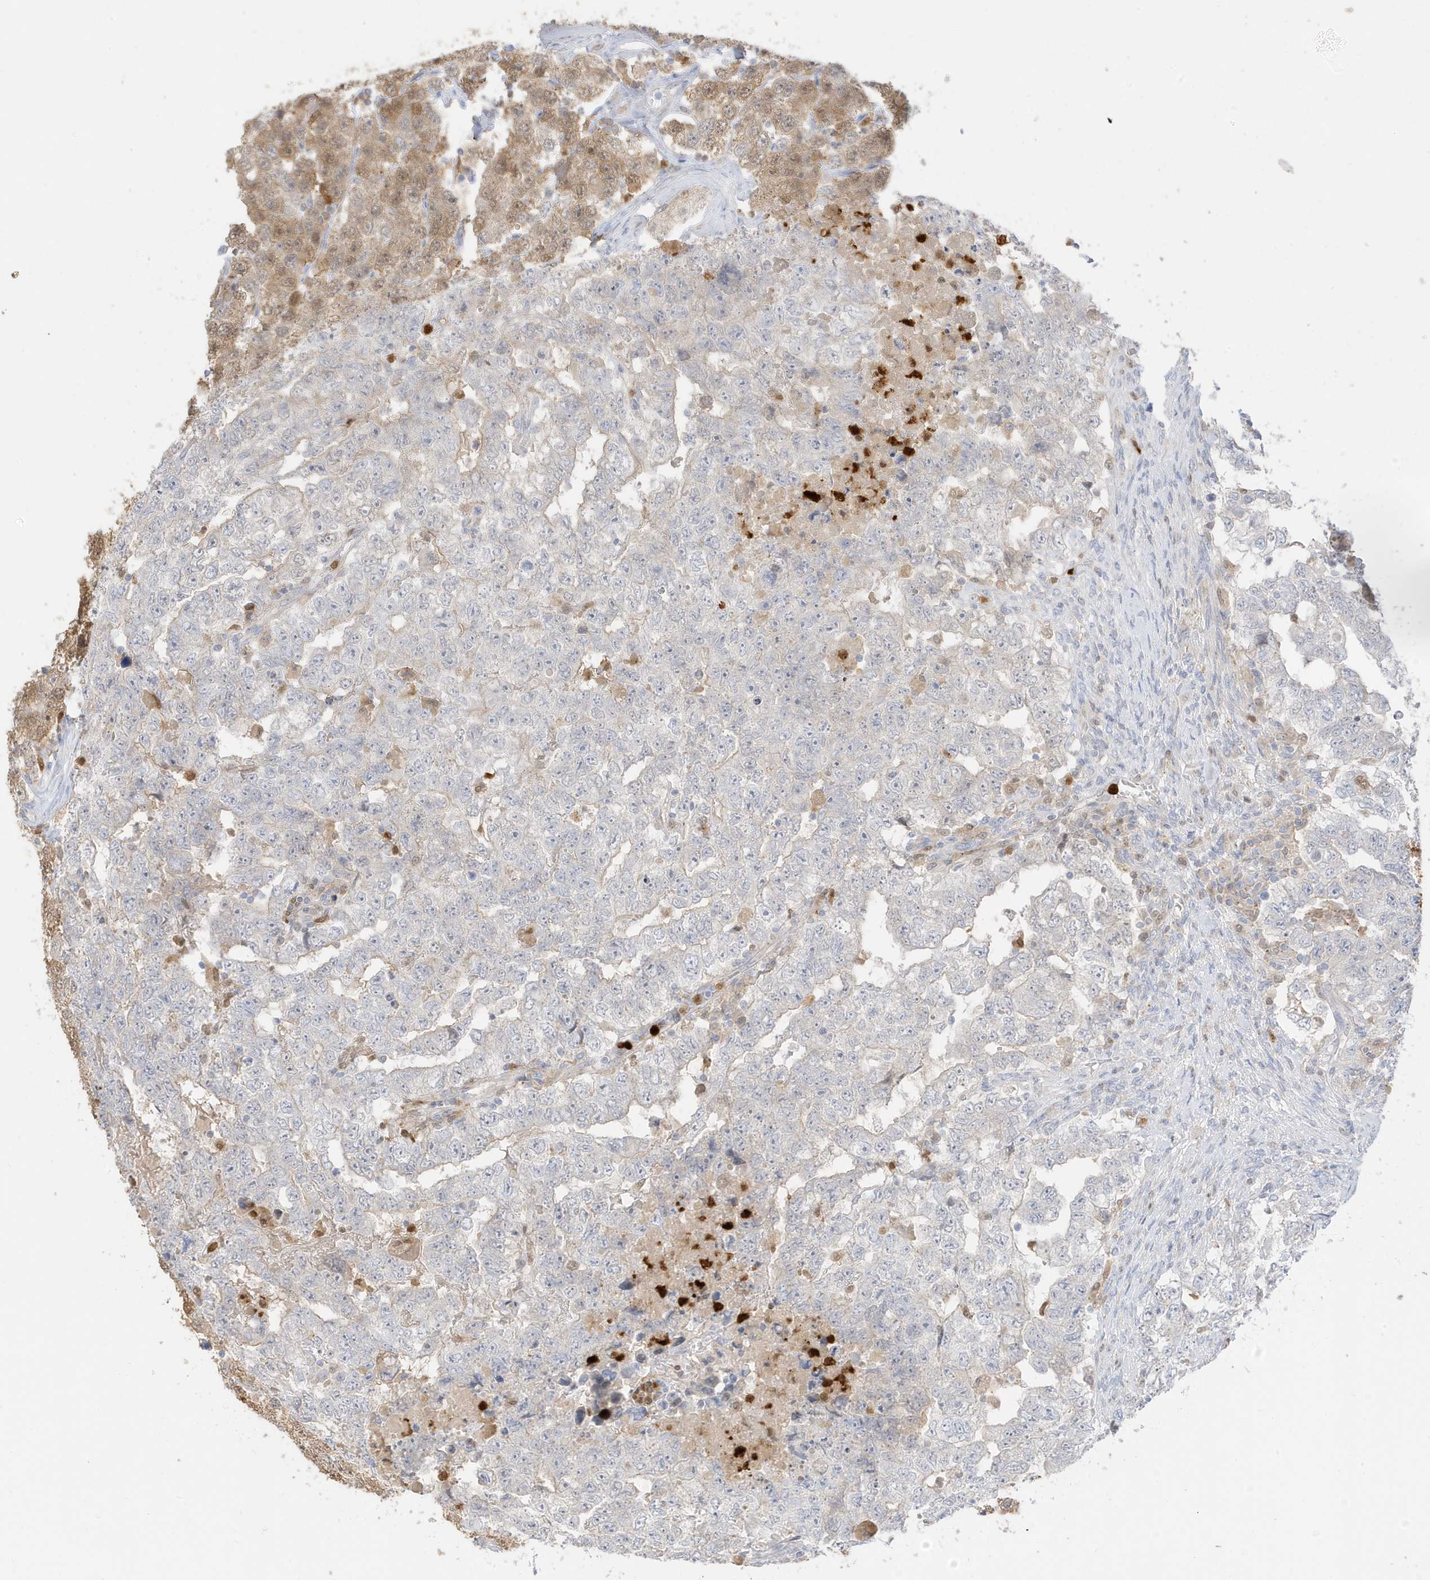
{"staining": {"intensity": "weak", "quantity": "<25%", "location": "cytoplasmic/membranous,nuclear"}, "tissue": "testis cancer", "cell_type": "Tumor cells", "image_type": "cancer", "snomed": [{"axis": "morphology", "description": "Carcinoma, Embryonal, NOS"}, {"axis": "topography", "description": "Testis"}], "caption": "High power microscopy image of an immunohistochemistry (IHC) image of embryonal carcinoma (testis), revealing no significant positivity in tumor cells.", "gene": "GCA", "patient": {"sex": "male", "age": 36}}